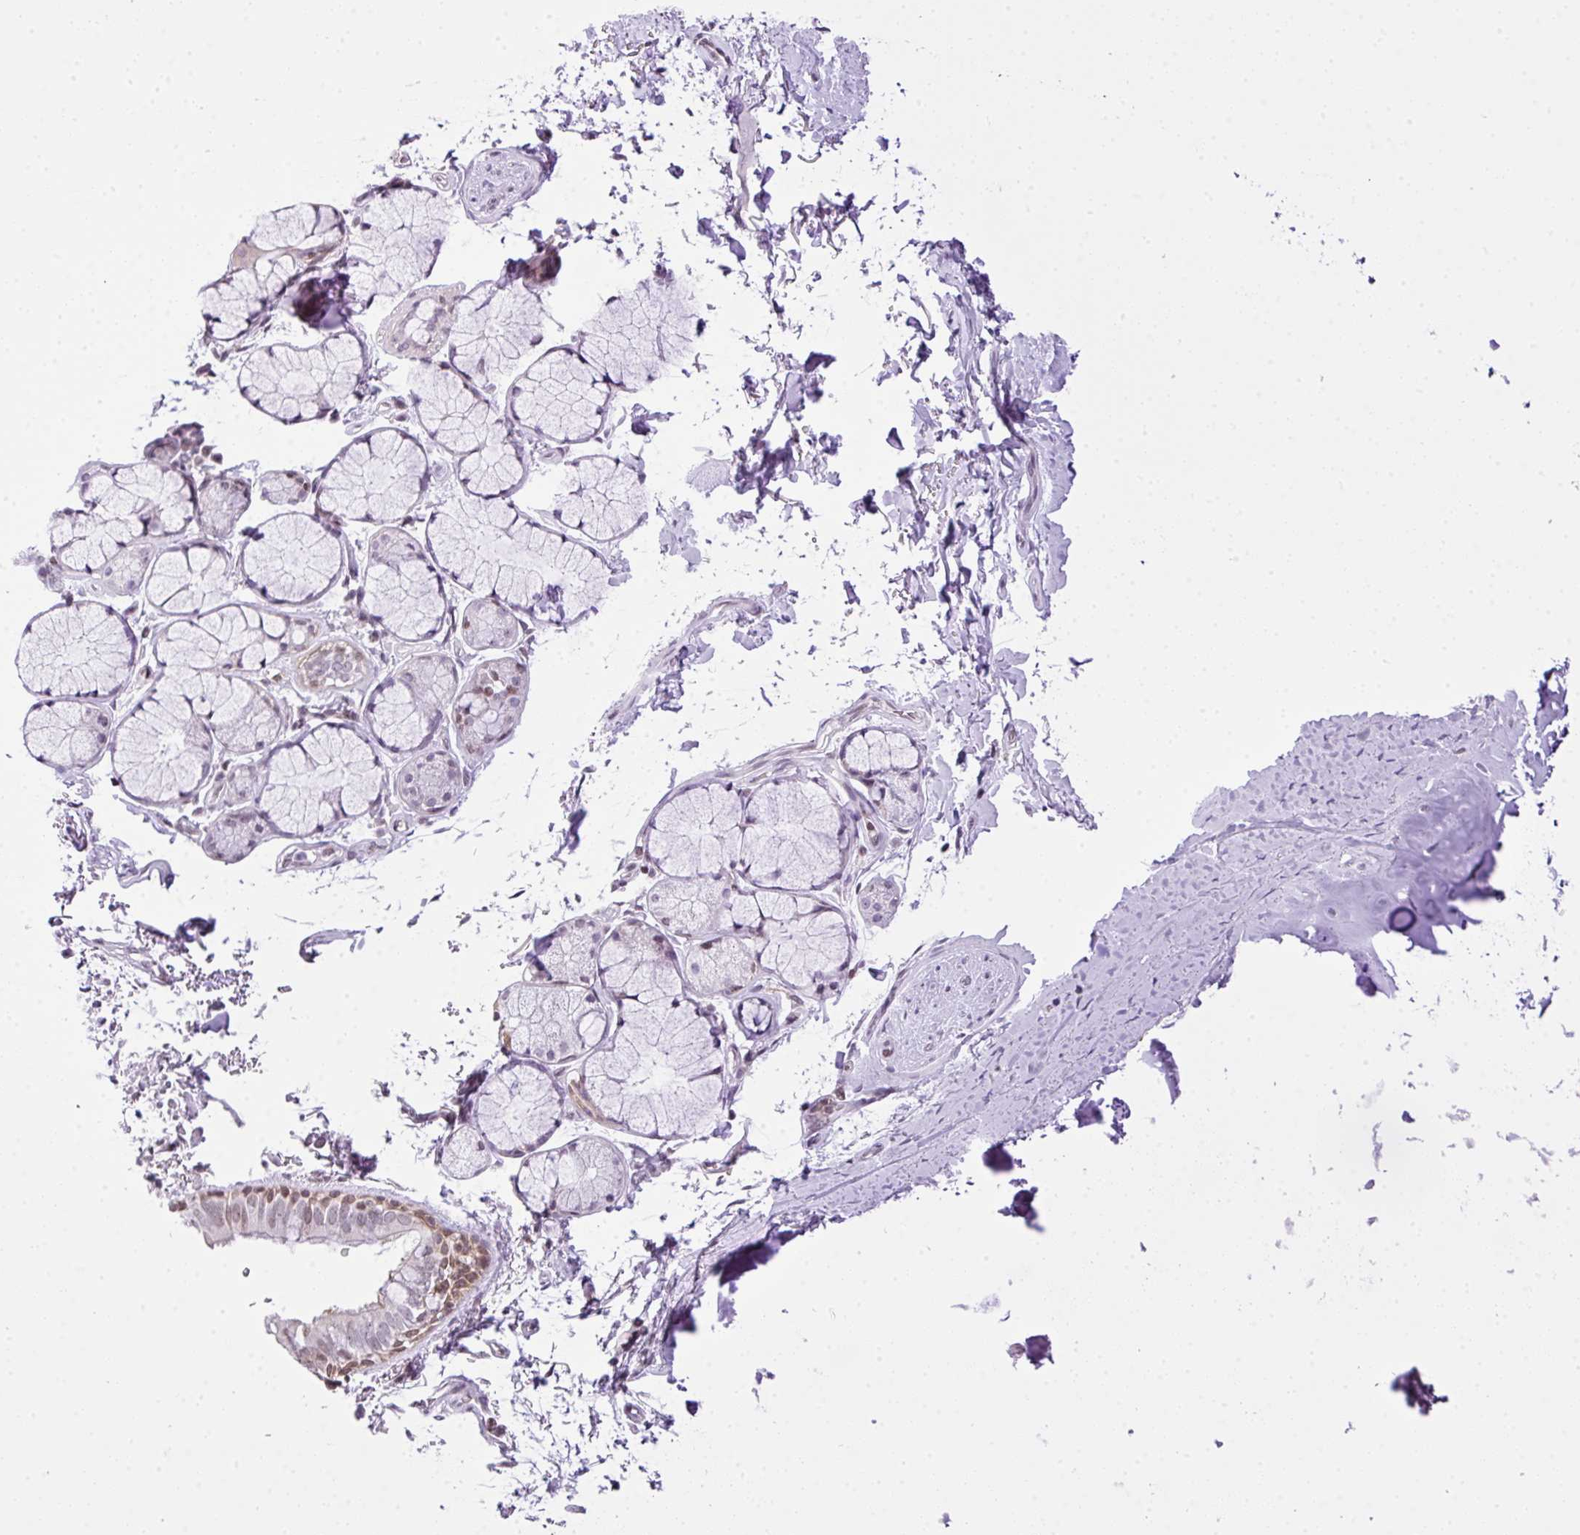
{"staining": {"intensity": "weak", "quantity": "25%-75%", "location": "cytoplasmic/membranous,nuclear"}, "tissue": "bronchus", "cell_type": "Respiratory epithelial cells", "image_type": "normal", "snomed": [{"axis": "morphology", "description": "Normal tissue, NOS"}, {"axis": "topography", "description": "Bronchus"}], "caption": "A brown stain shows weak cytoplasmic/membranous,nuclear staining of a protein in respiratory epithelial cells of unremarkable bronchus. (DAB (3,3'-diaminobenzidine) IHC, brown staining for protein, blue staining for nuclei).", "gene": "CCDC137", "patient": {"sex": "male", "age": 70}}